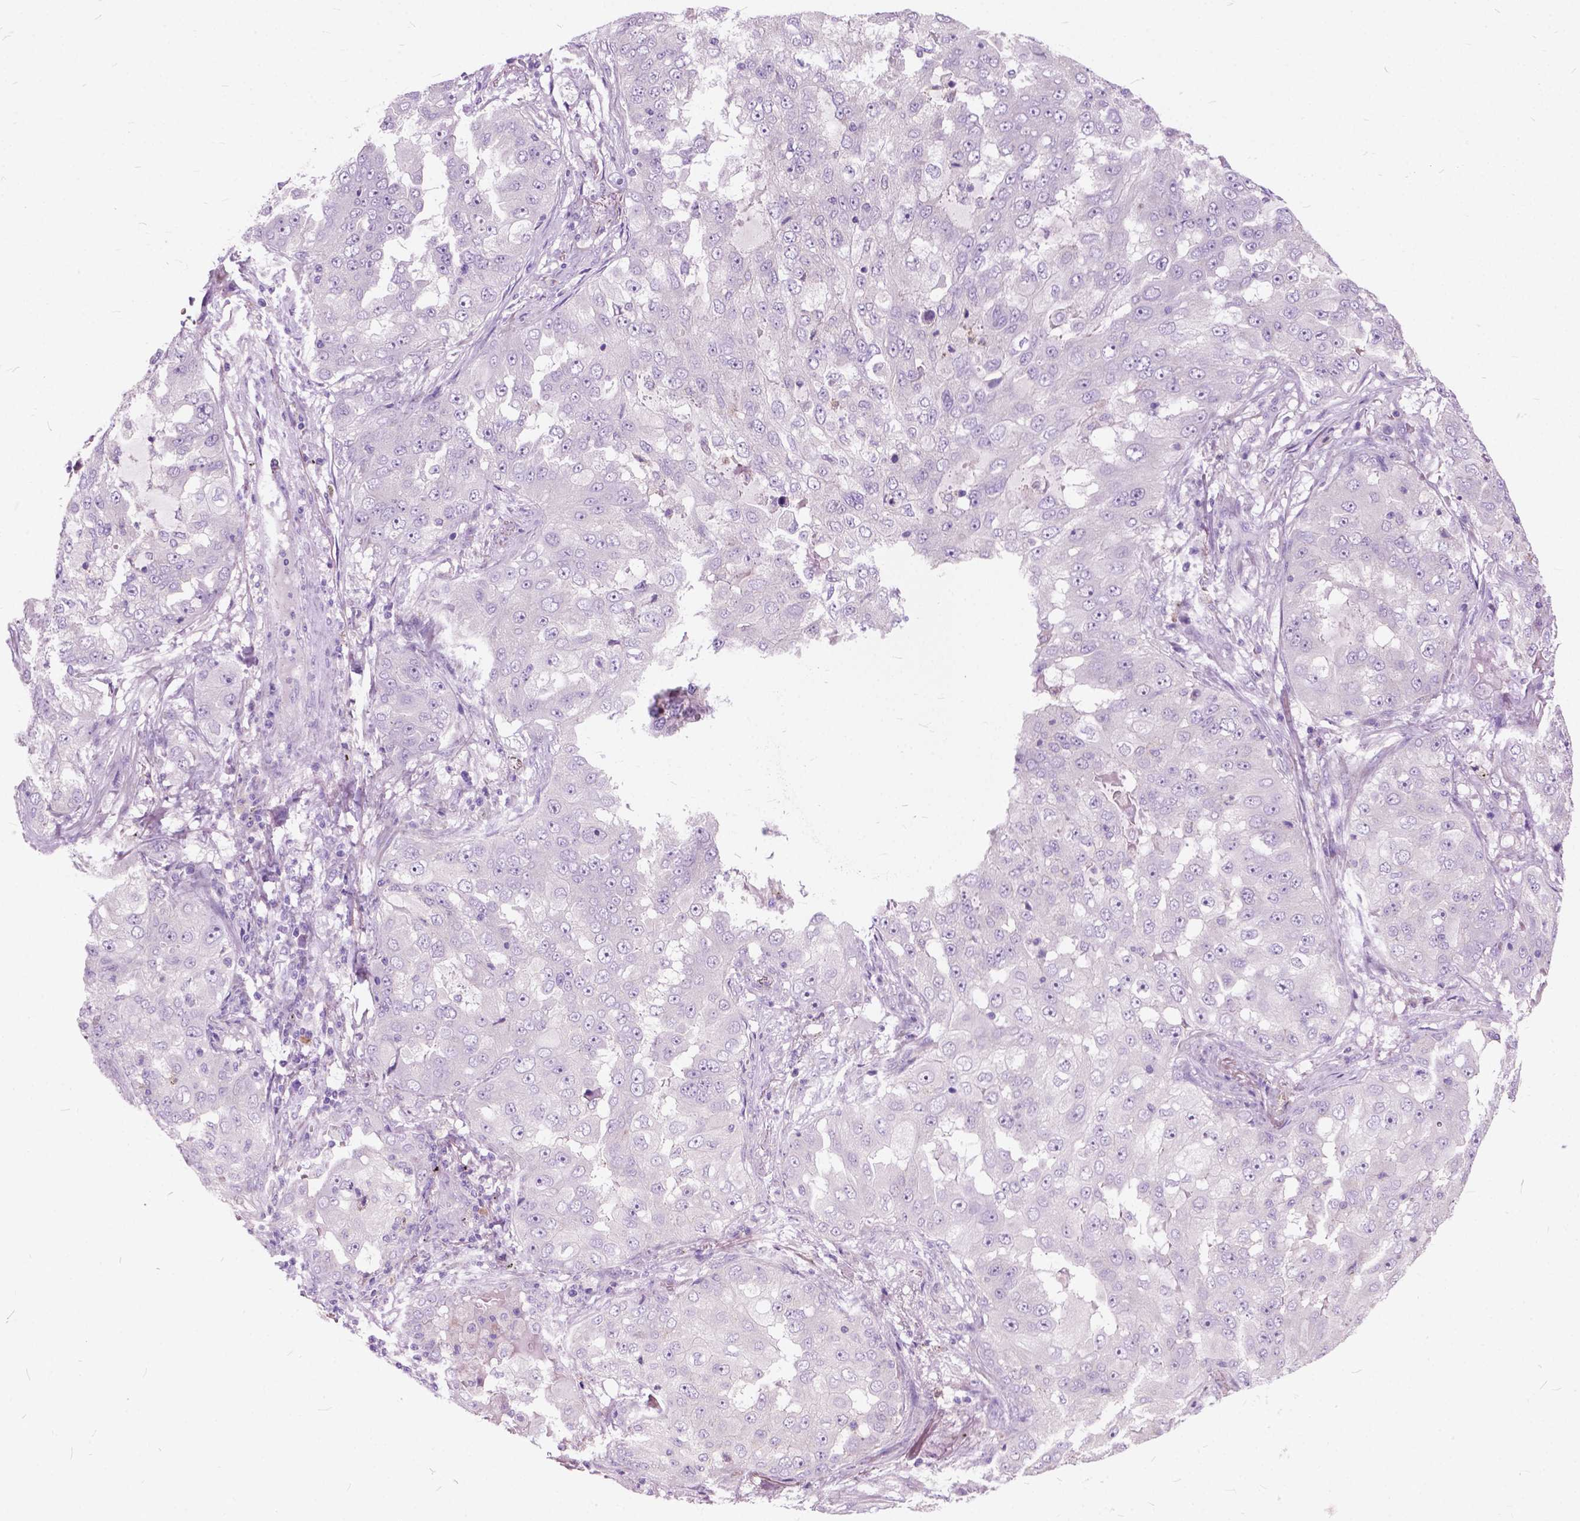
{"staining": {"intensity": "negative", "quantity": "none", "location": "none"}, "tissue": "lung cancer", "cell_type": "Tumor cells", "image_type": "cancer", "snomed": [{"axis": "morphology", "description": "Adenocarcinoma, NOS"}, {"axis": "topography", "description": "Lung"}], "caption": "DAB immunohistochemical staining of lung cancer demonstrates no significant staining in tumor cells.", "gene": "PRR35", "patient": {"sex": "female", "age": 61}}